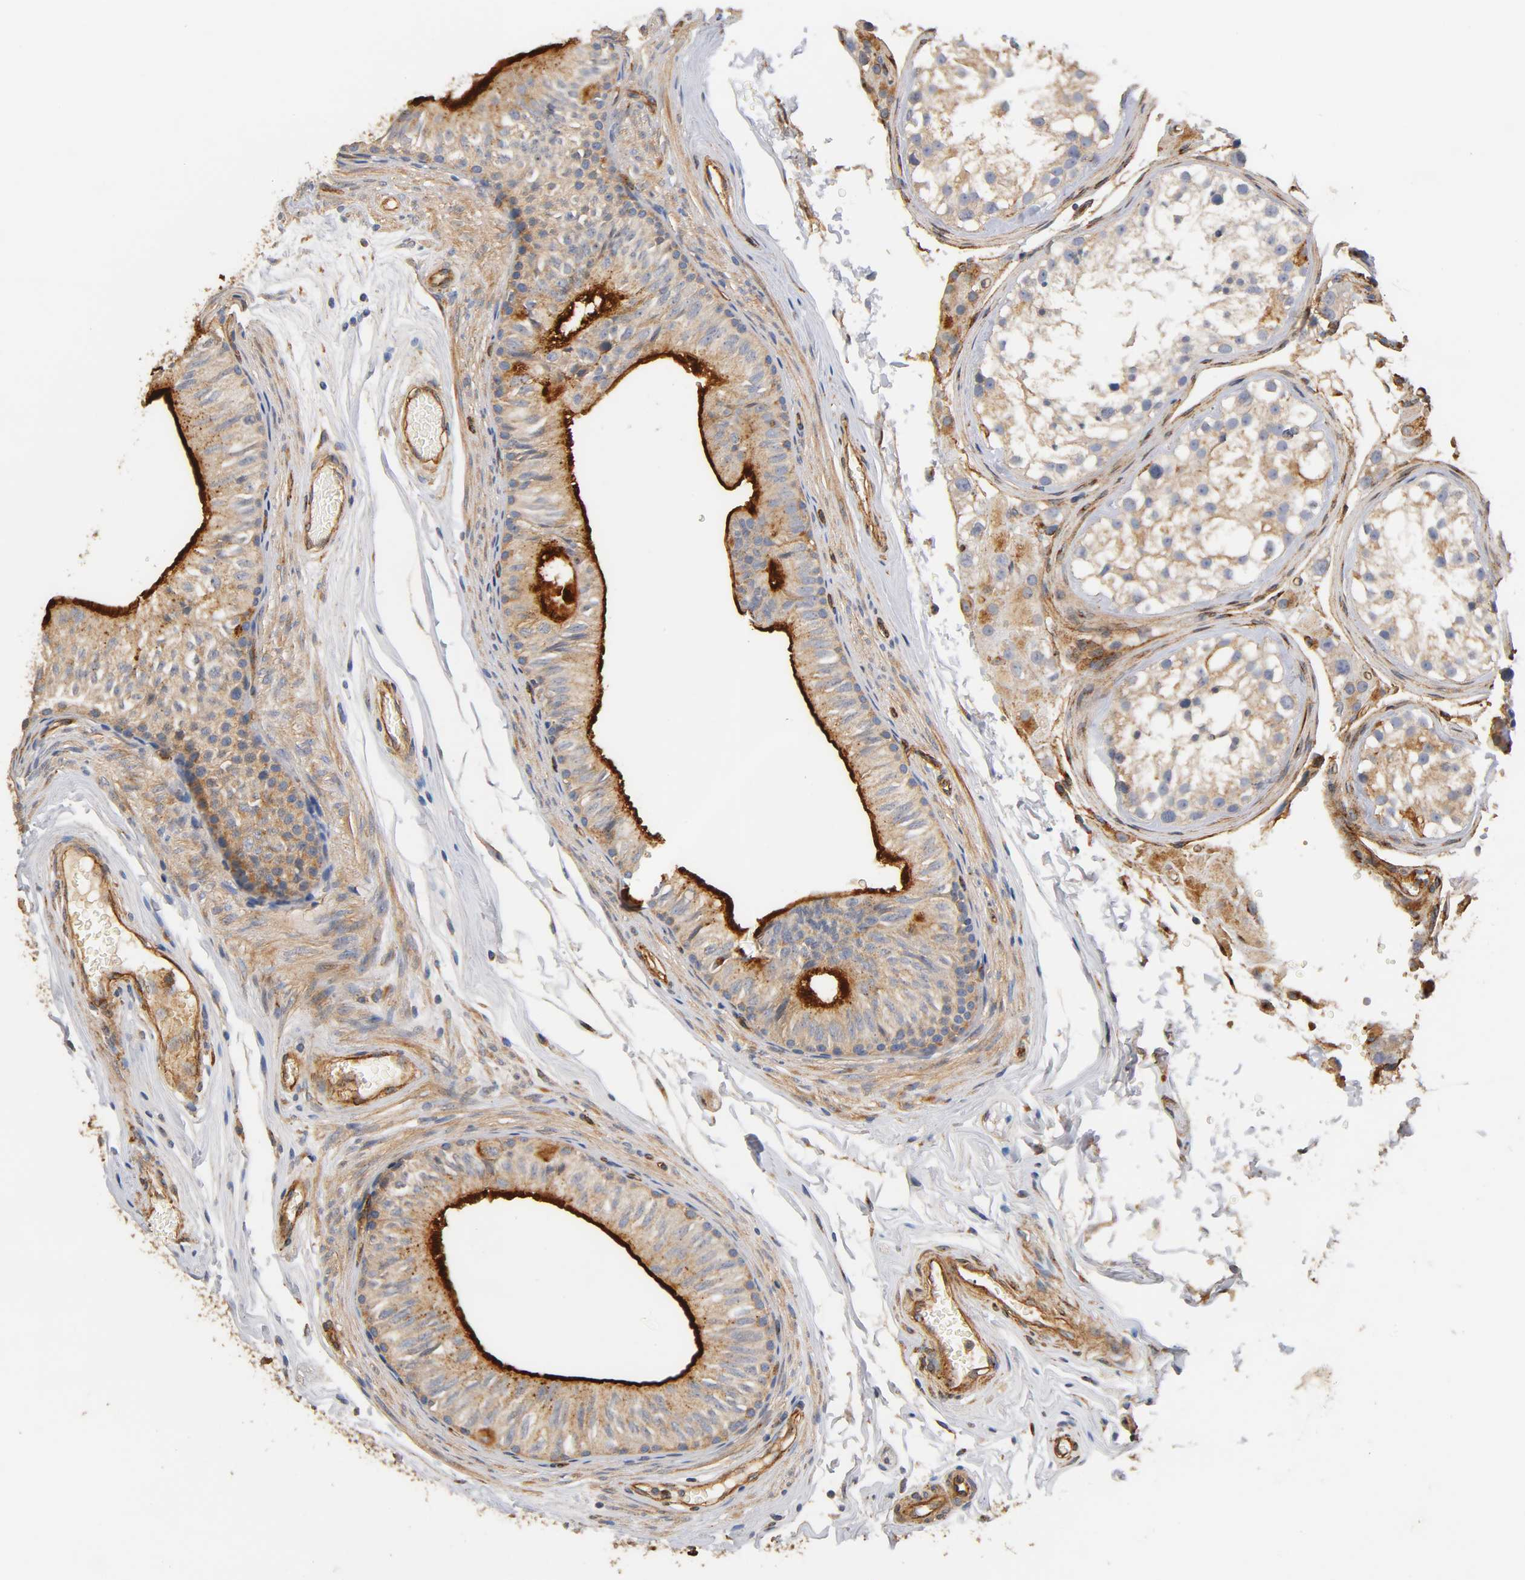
{"staining": {"intensity": "strong", "quantity": "25%-75%", "location": "cytoplasmic/membranous"}, "tissue": "epididymis", "cell_type": "Glandular cells", "image_type": "normal", "snomed": [{"axis": "morphology", "description": "Normal tissue, NOS"}, {"axis": "topography", "description": "Testis"}, {"axis": "topography", "description": "Epididymis"}], "caption": "Unremarkable epididymis reveals strong cytoplasmic/membranous staining in about 25%-75% of glandular cells.", "gene": "IFITM2", "patient": {"sex": "male", "age": 36}}